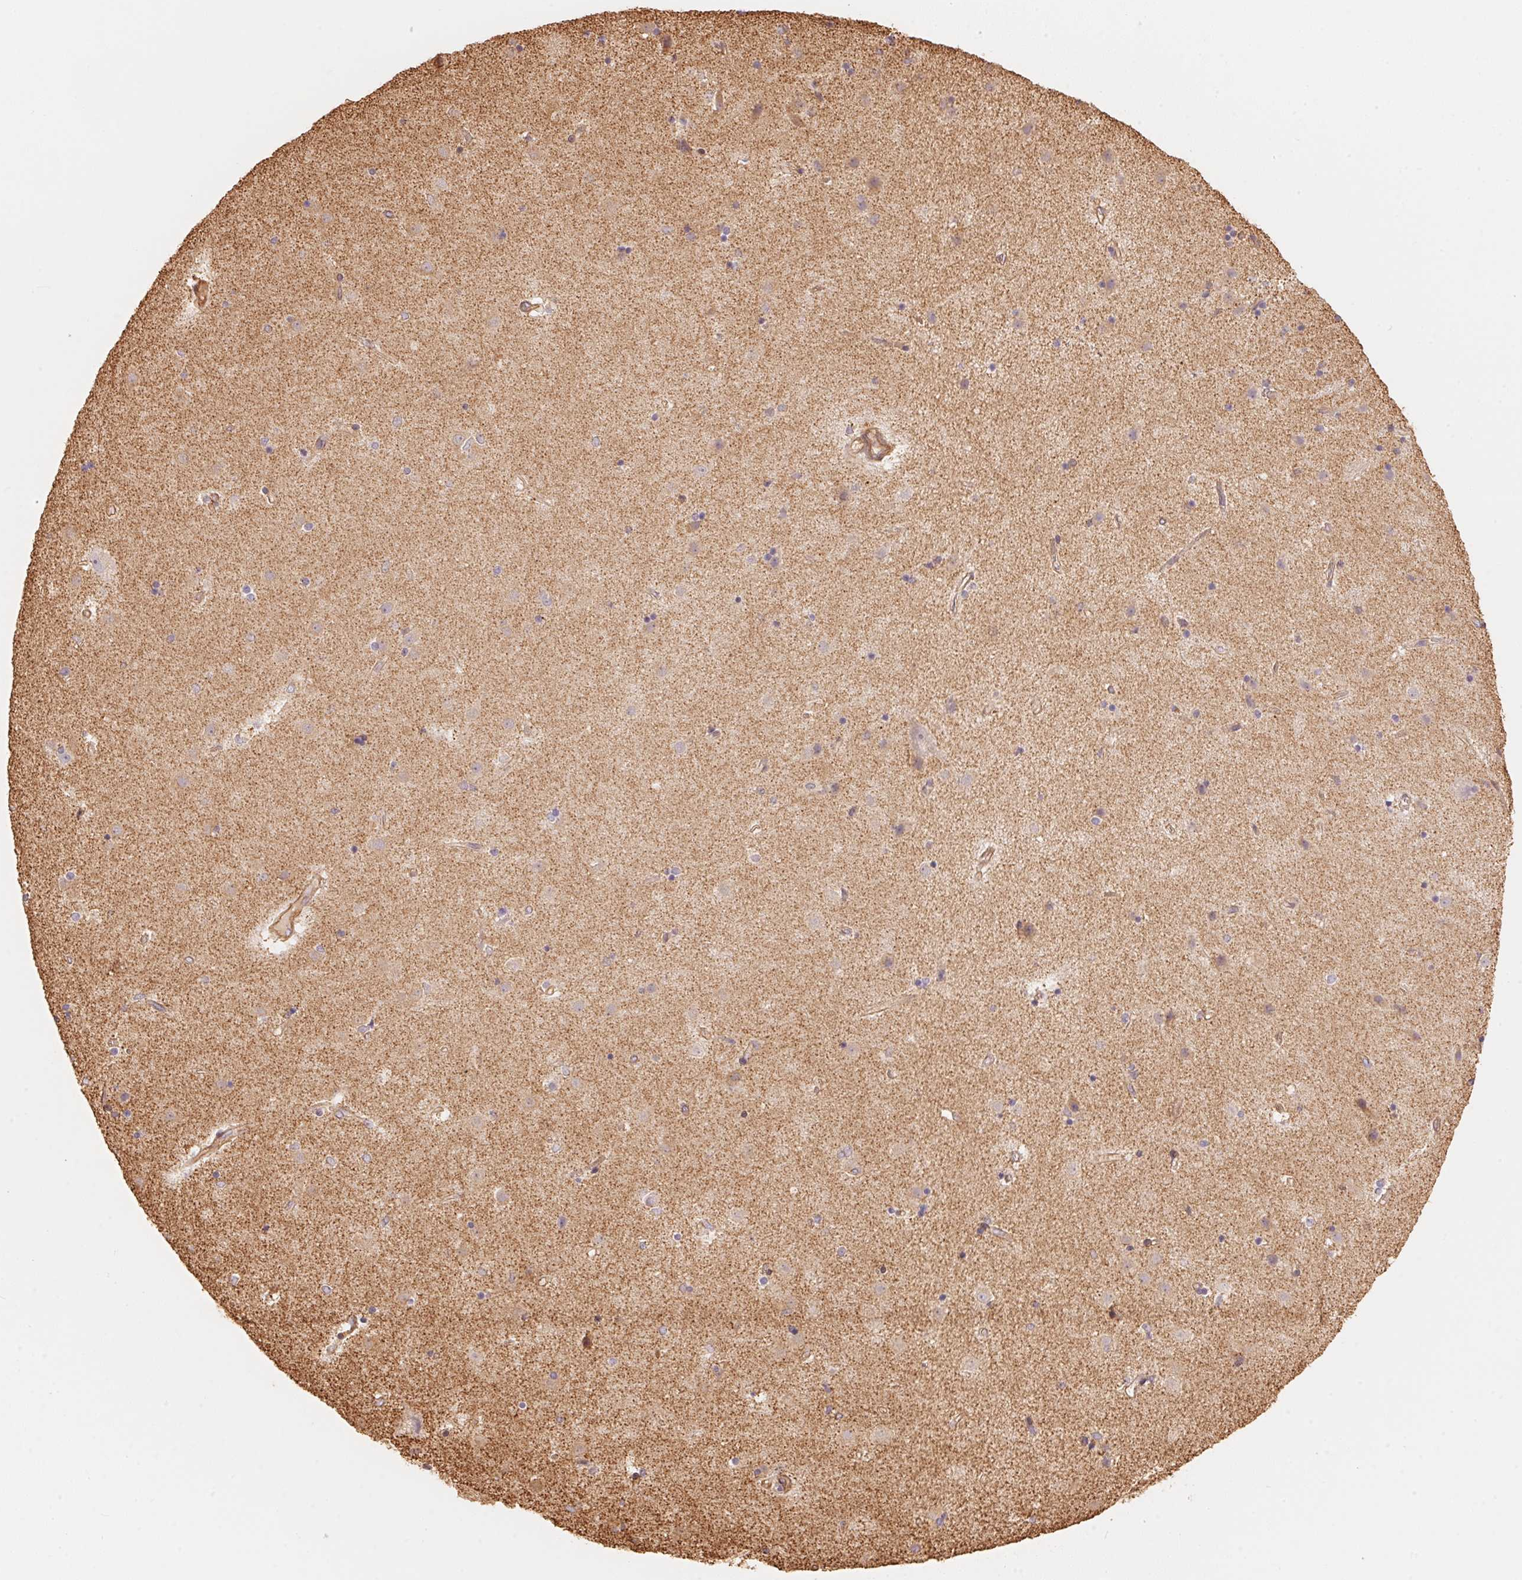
{"staining": {"intensity": "negative", "quantity": "none", "location": "none"}, "tissue": "caudate", "cell_type": "Glial cells", "image_type": "normal", "snomed": [{"axis": "morphology", "description": "Normal tissue, NOS"}, {"axis": "topography", "description": "Lateral ventricle wall"}], "caption": "Glial cells are negative for brown protein staining in normal caudate. (DAB immunohistochemistry (IHC) visualized using brightfield microscopy, high magnification).", "gene": "FRAS1", "patient": {"sex": "female", "age": 71}}